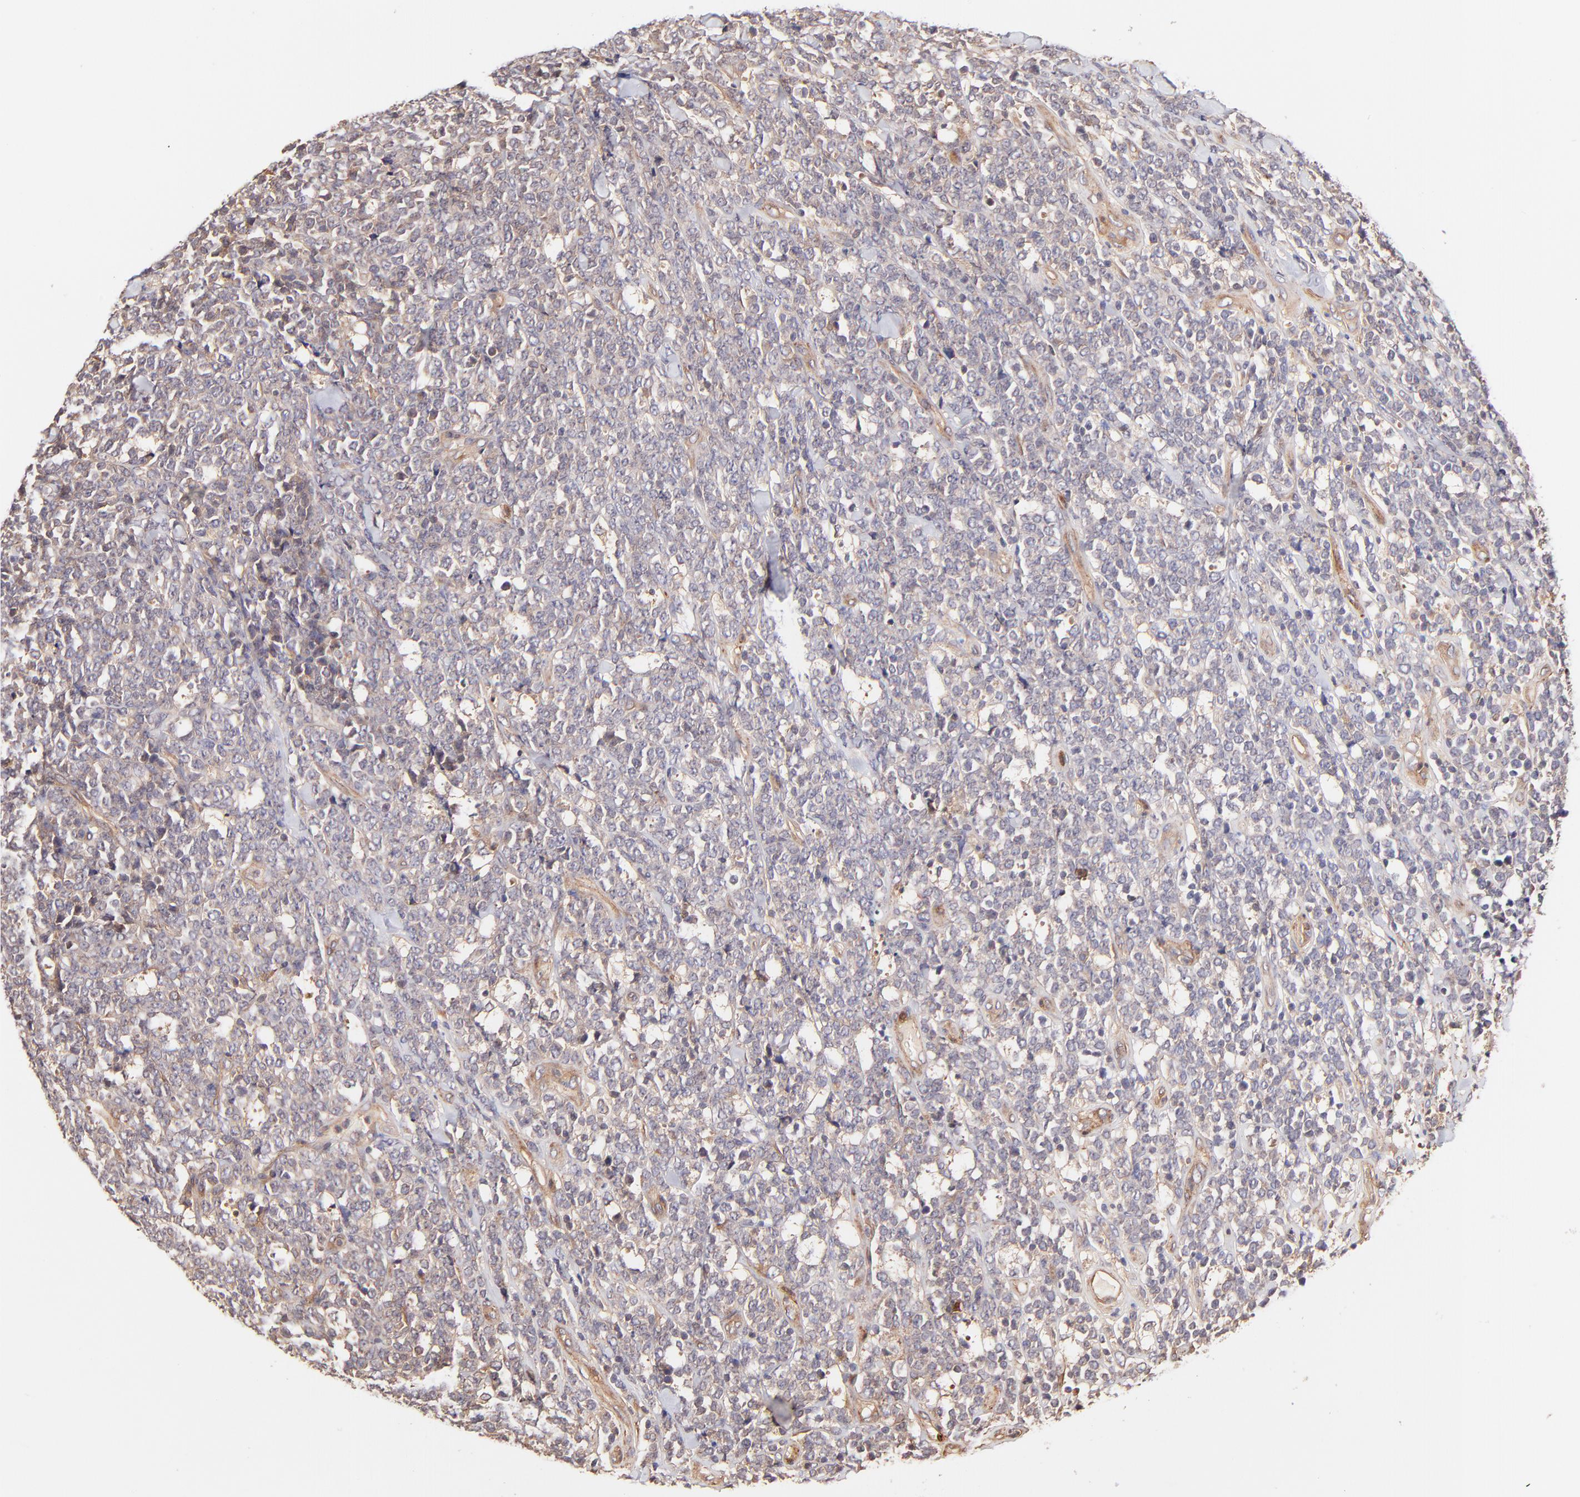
{"staining": {"intensity": "negative", "quantity": "none", "location": "none"}, "tissue": "lymphoma", "cell_type": "Tumor cells", "image_type": "cancer", "snomed": [{"axis": "morphology", "description": "Malignant lymphoma, non-Hodgkin's type, High grade"}, {"axis": "topography", "description": "Small intestine"}, {"axis": "topography", "description": "Colon"}], "caption": "IHC photomicrograph of malignant lymphoma, non-Hodgkin's type (high-grade) stained for a protein (brown), which shows no positivity in tumor cells.", "gene": "ITGB1", "patient": {"sex": "male", "age": 8}}